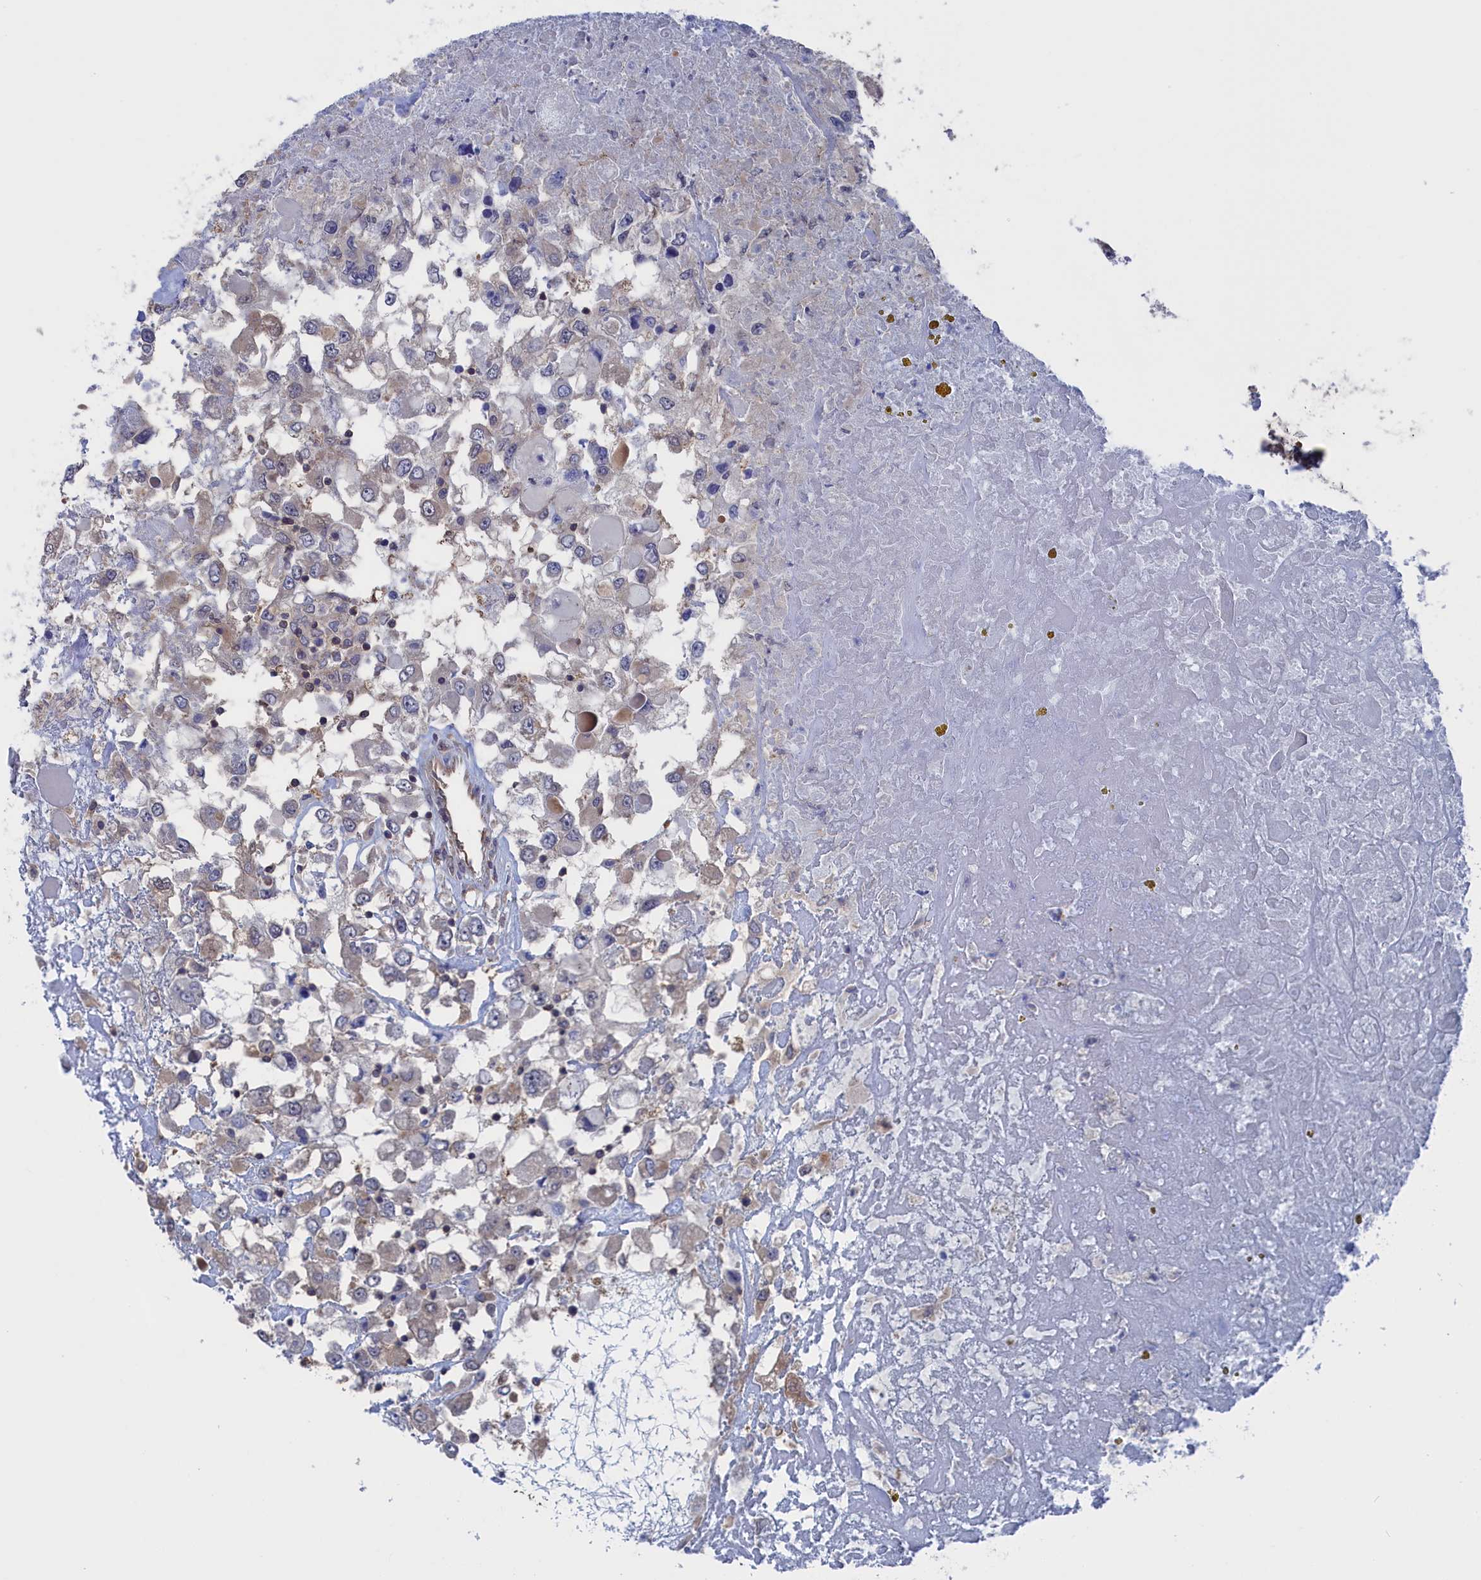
{"staining": {"intensity": "weak", "quantity": "<25%", "location": "cytoplasmic/membranous"}, "tissue": "renal cancer", "cell_type": "Tumor cells", "image_type": "cancer", "snomed": [{"axis": "morphology", "description": "Adenocarcinoma, NOS"}, {"axis": "topography", "description": "Kidney"}], "caption": "An IHC image of adenocarcinoma (renal) is shown. There is no staining in tumor cells of adenocarcinoma (renal).", "gene": "NUTF2", "patient": {"sex": "female", "age": 52}}